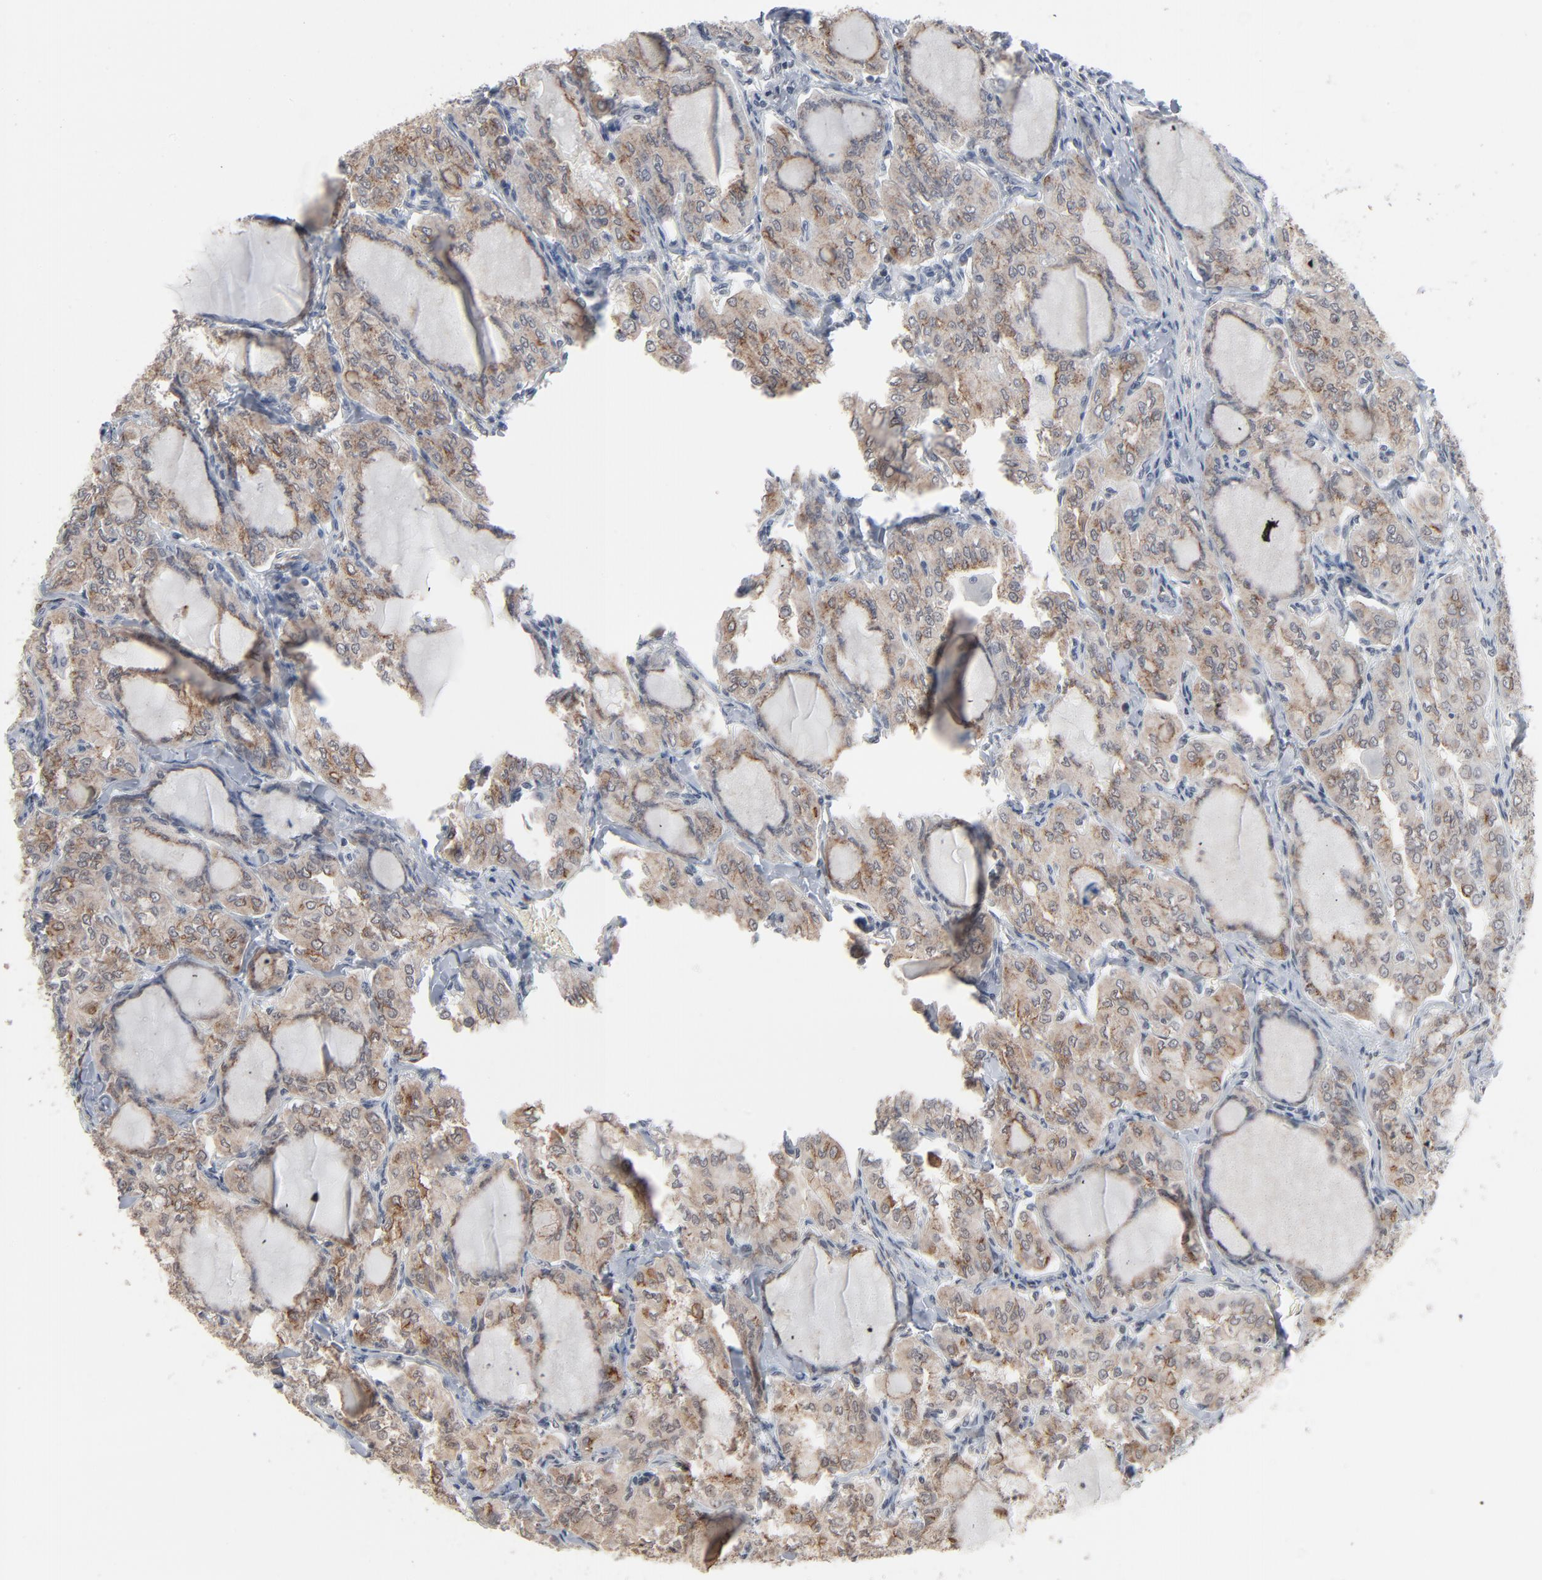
{"staining": {"intensity": "moderate", "quantity": ">75%", "location": "cytoplasmic/membranous"}, "tissue": "thyroid cancer", "cell_type": "Tumor cells", "image_type": "cancer", "snomed": [{"axis": "morphology", "description": "Papillary adenocarcinoma, NOS"}, {"axis": "topography", "description": "Thyroid gland"}], "caption": "Papillary adenocarcinoma (thyroid) stained with a brown dye reveals moderate cytoplasmic/membranous positive positivity in approximately >75% of tumor cells.", "gene": "ITPR3", "patient": {"sex": "male", "age": 20}}